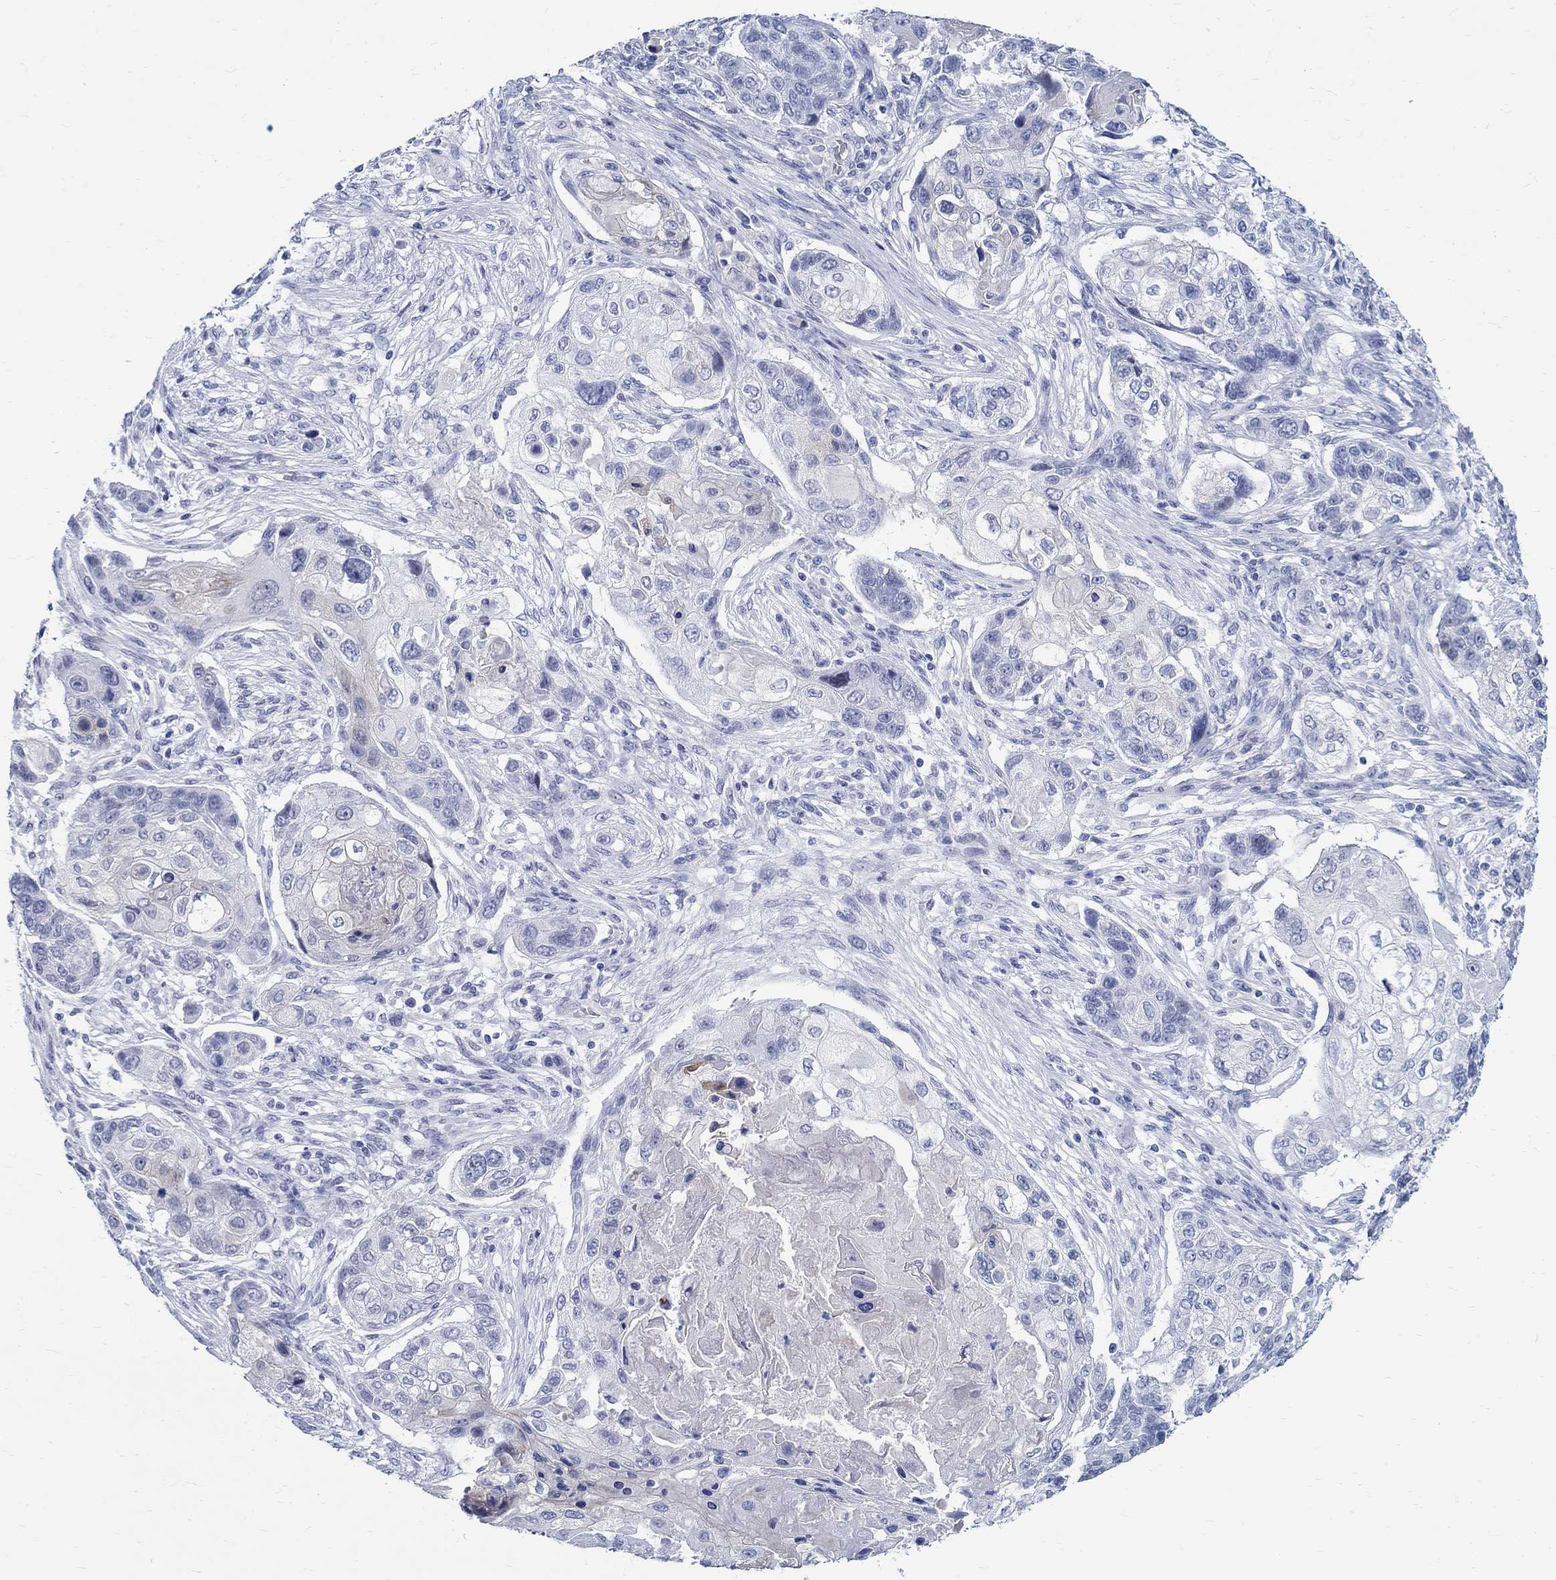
{"staining": {"intensity": "negative", "quantity": "none", "location": "none"}, "tissue": "lung cancer", "cell_type": "Tumor cells", "image_type": "cancer", "snomed": [{"axis": "morphology", "description": "Normal tissue, NOS"}, {"axis": "morphology", "description": "Squamous cell carcinoma, NOS"}, {"axis": "topography", "description": "Bronchus"}, {"axis": "topography", "description": "Lung"}], "caption": "Tumor cells show no significant staining in lung squamous cell carcinoma.", "gene": "BSPRY", "patient": {"sex": "male", "age": 69}}